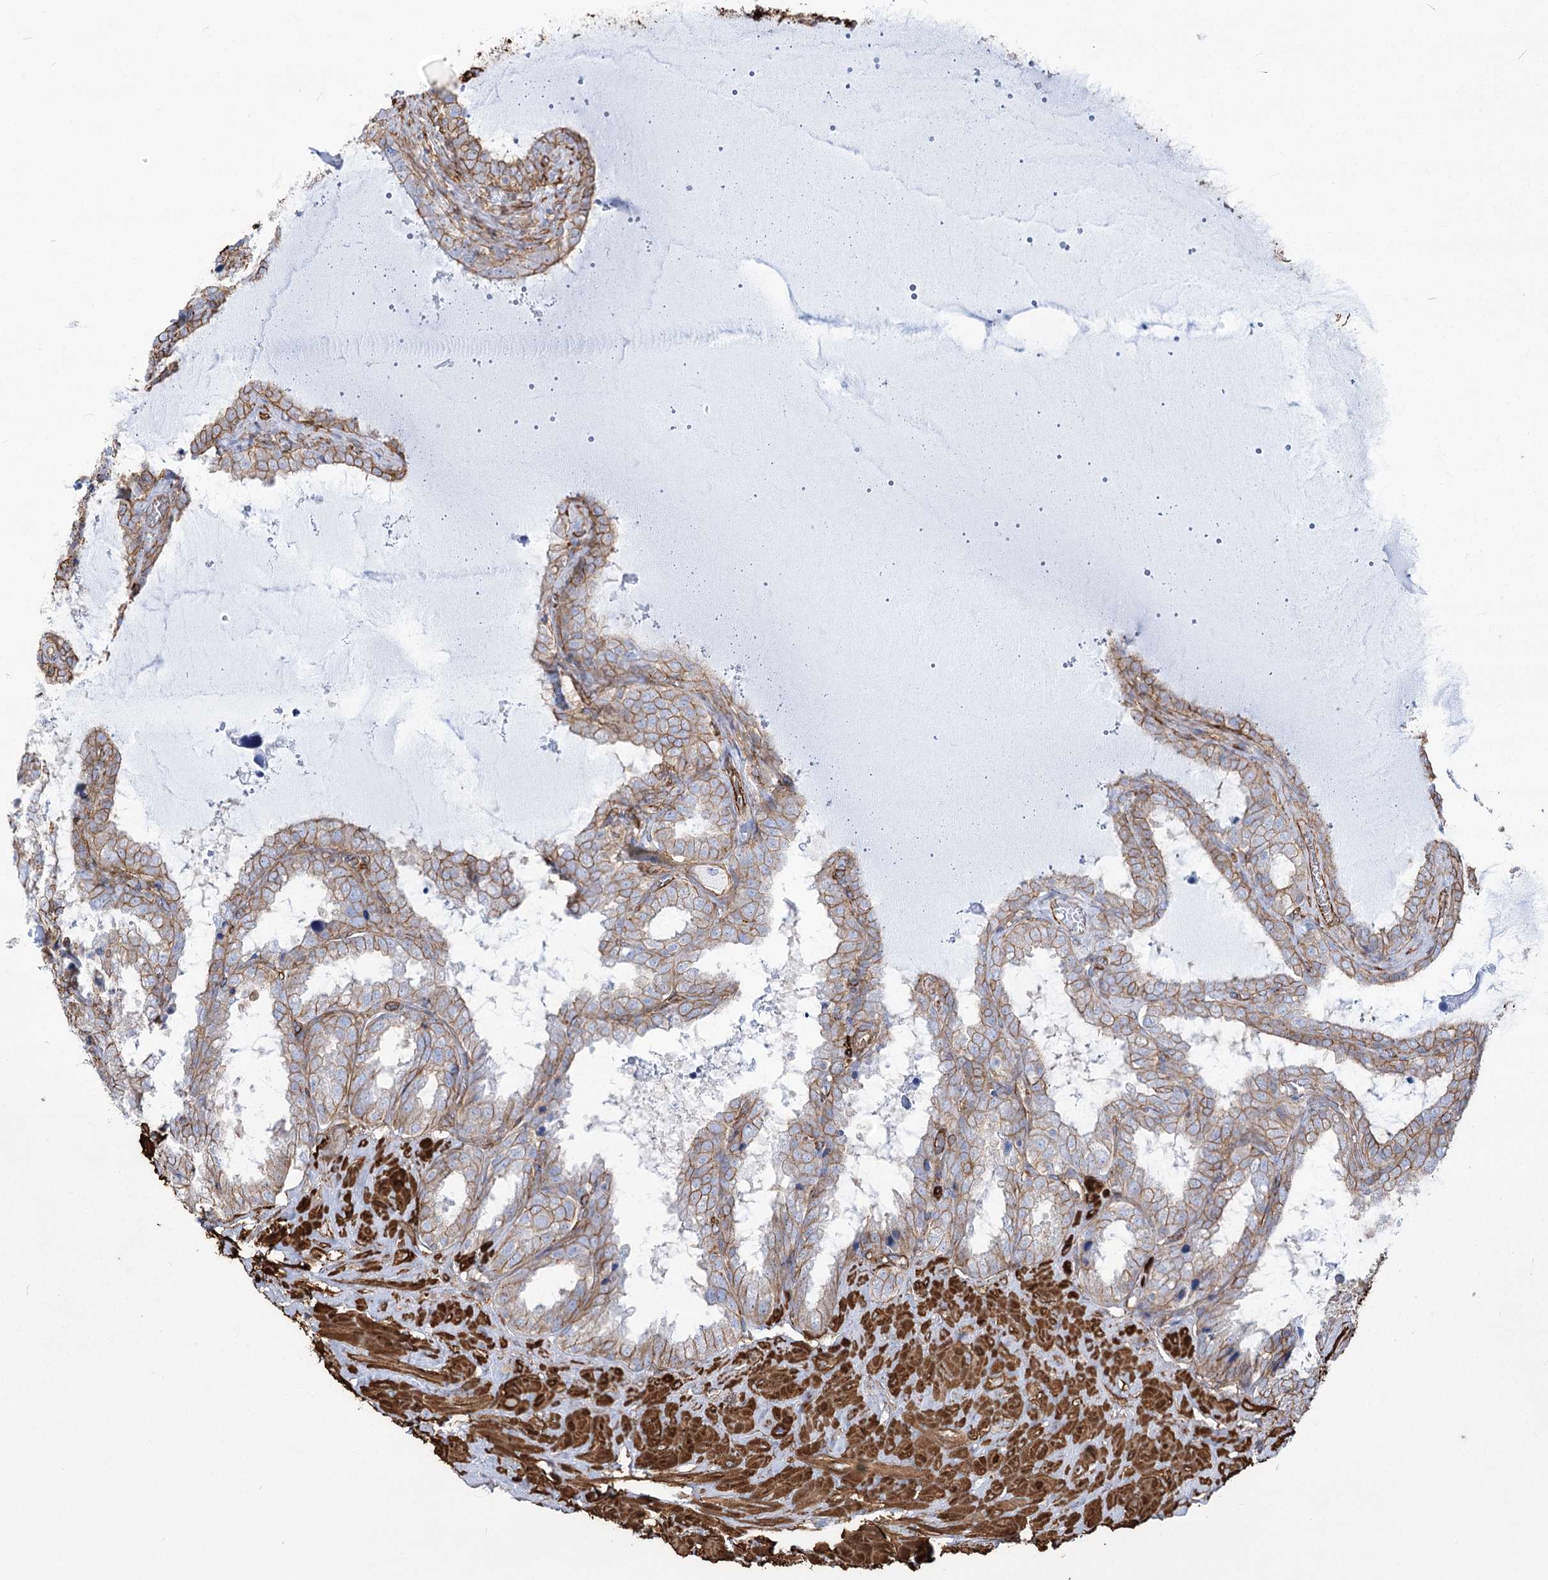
{"staining": {"intensity": "moderate", "quantity": ">75%", "location": "cytoplasmic/membranous"}, "tissue": "seminal vesicle", "cell_type": "Glandular cells", "image_type": "normal", "snomed": [{"axis": "morphology", "description": "Normal tissue, NOS"}, {"axis": "topography", "description": "Seminal veicle"}], "caption": "Protein expression analysis of benign human seminal vesicle reveals moderate cytoplasmic/membranous staining in about >75% of glandular cells. (brown staining indicates protein expression, while blue staining denotes nuclei).", "gene": "PLEKHA5", "patient": {"sex": "male", "age": 46}}